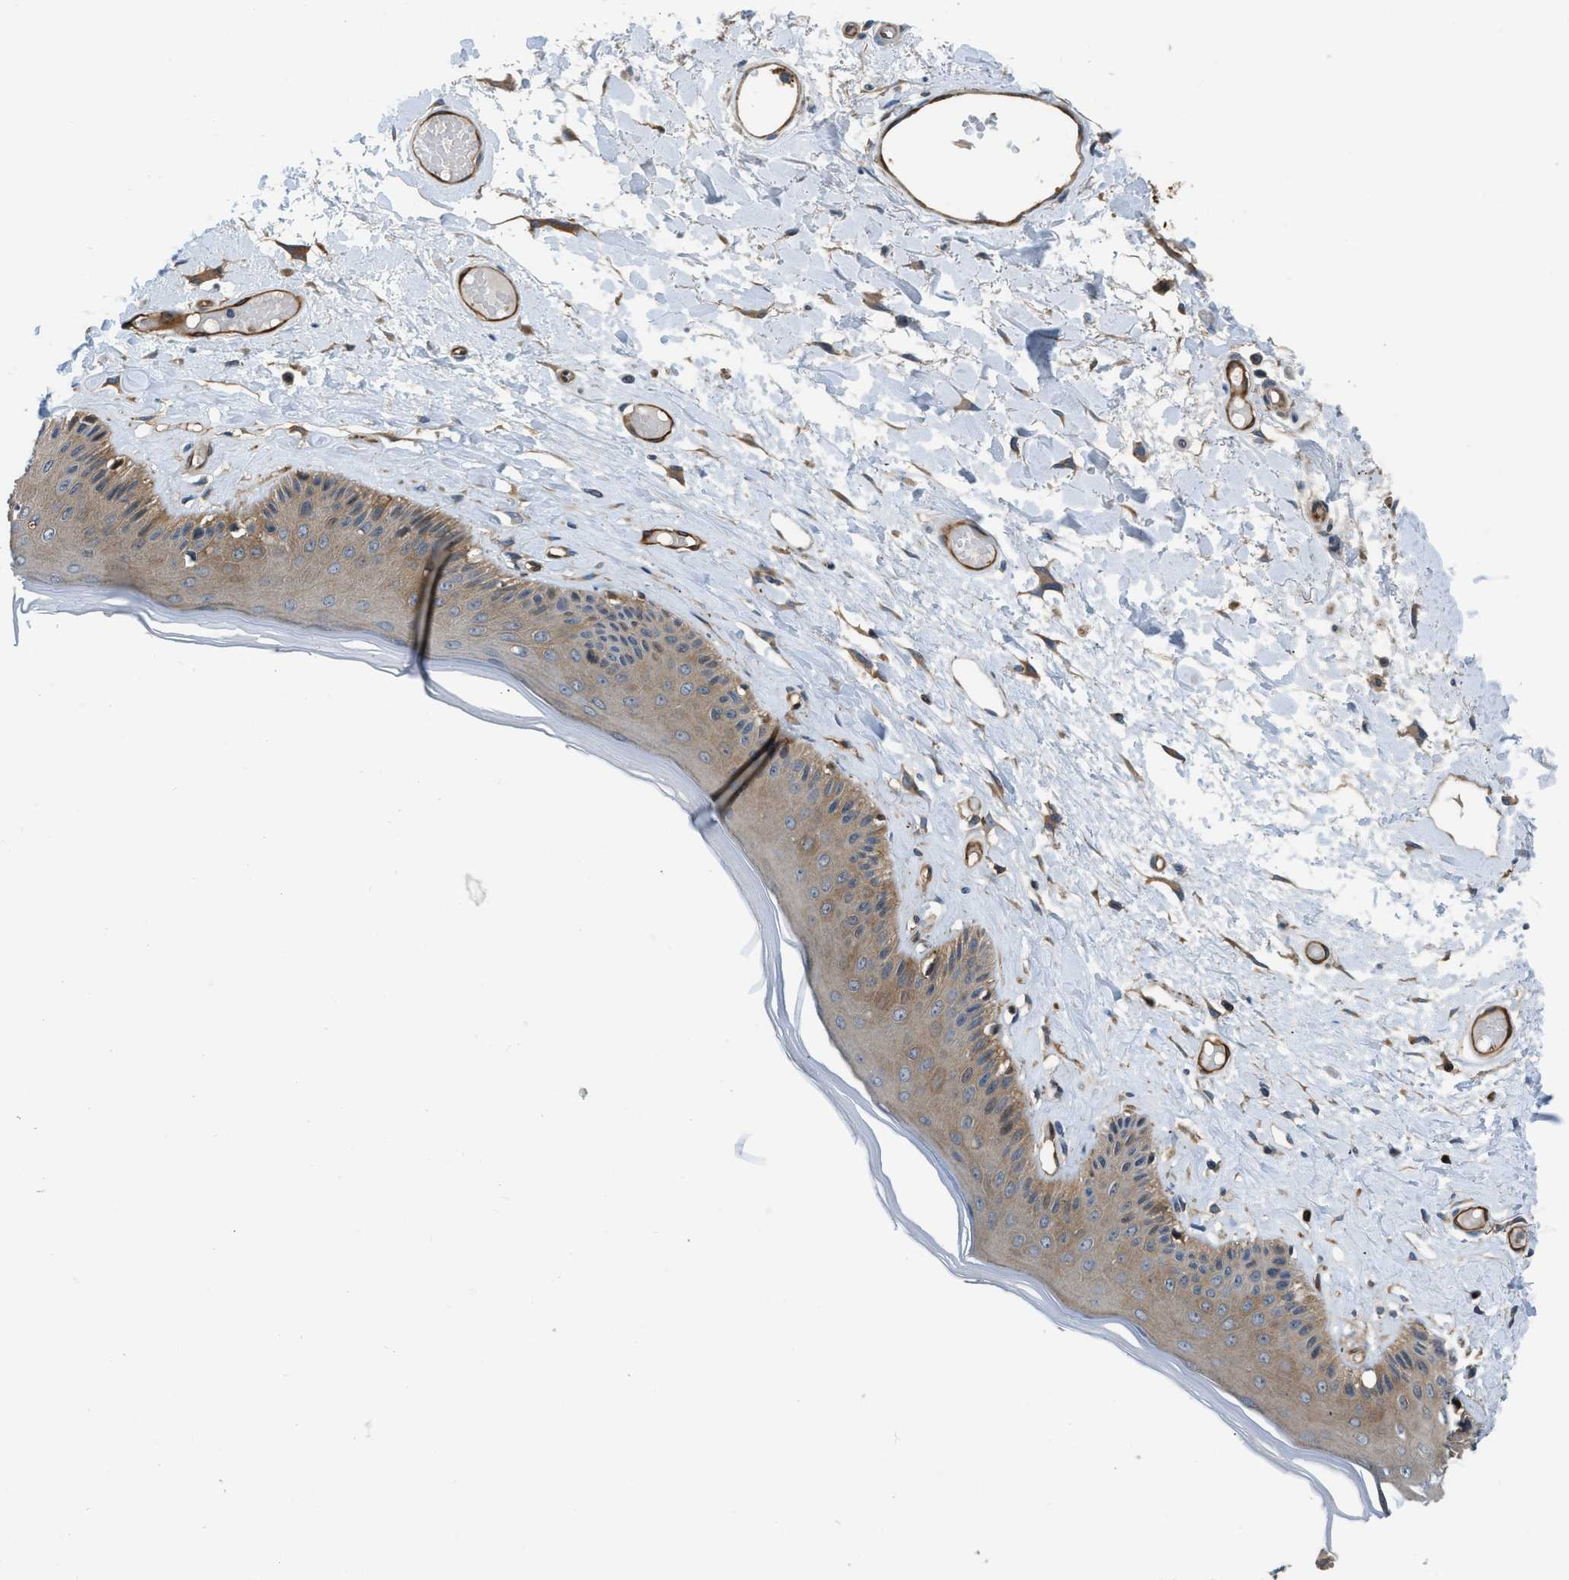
{"staining": {"intensity": "moderate", "quantity": ">75%", "location": "cytoplasmic/membranous"}, "tissue": "skin", "cell_type": "Epidermal cells", "image_type": "normal", "snomed": [{"axis": "morphology", "description": "Normal tissue, NOS"}, {"axis": "topography", "description": "Vulva"}], "caption": "A brown stain labels moderate cytoplasmic/membranous positivity of a protein in epidermal cells of benign skin.", "gene": "PFKP", "patient": {"sex": "female", "age": 73}}